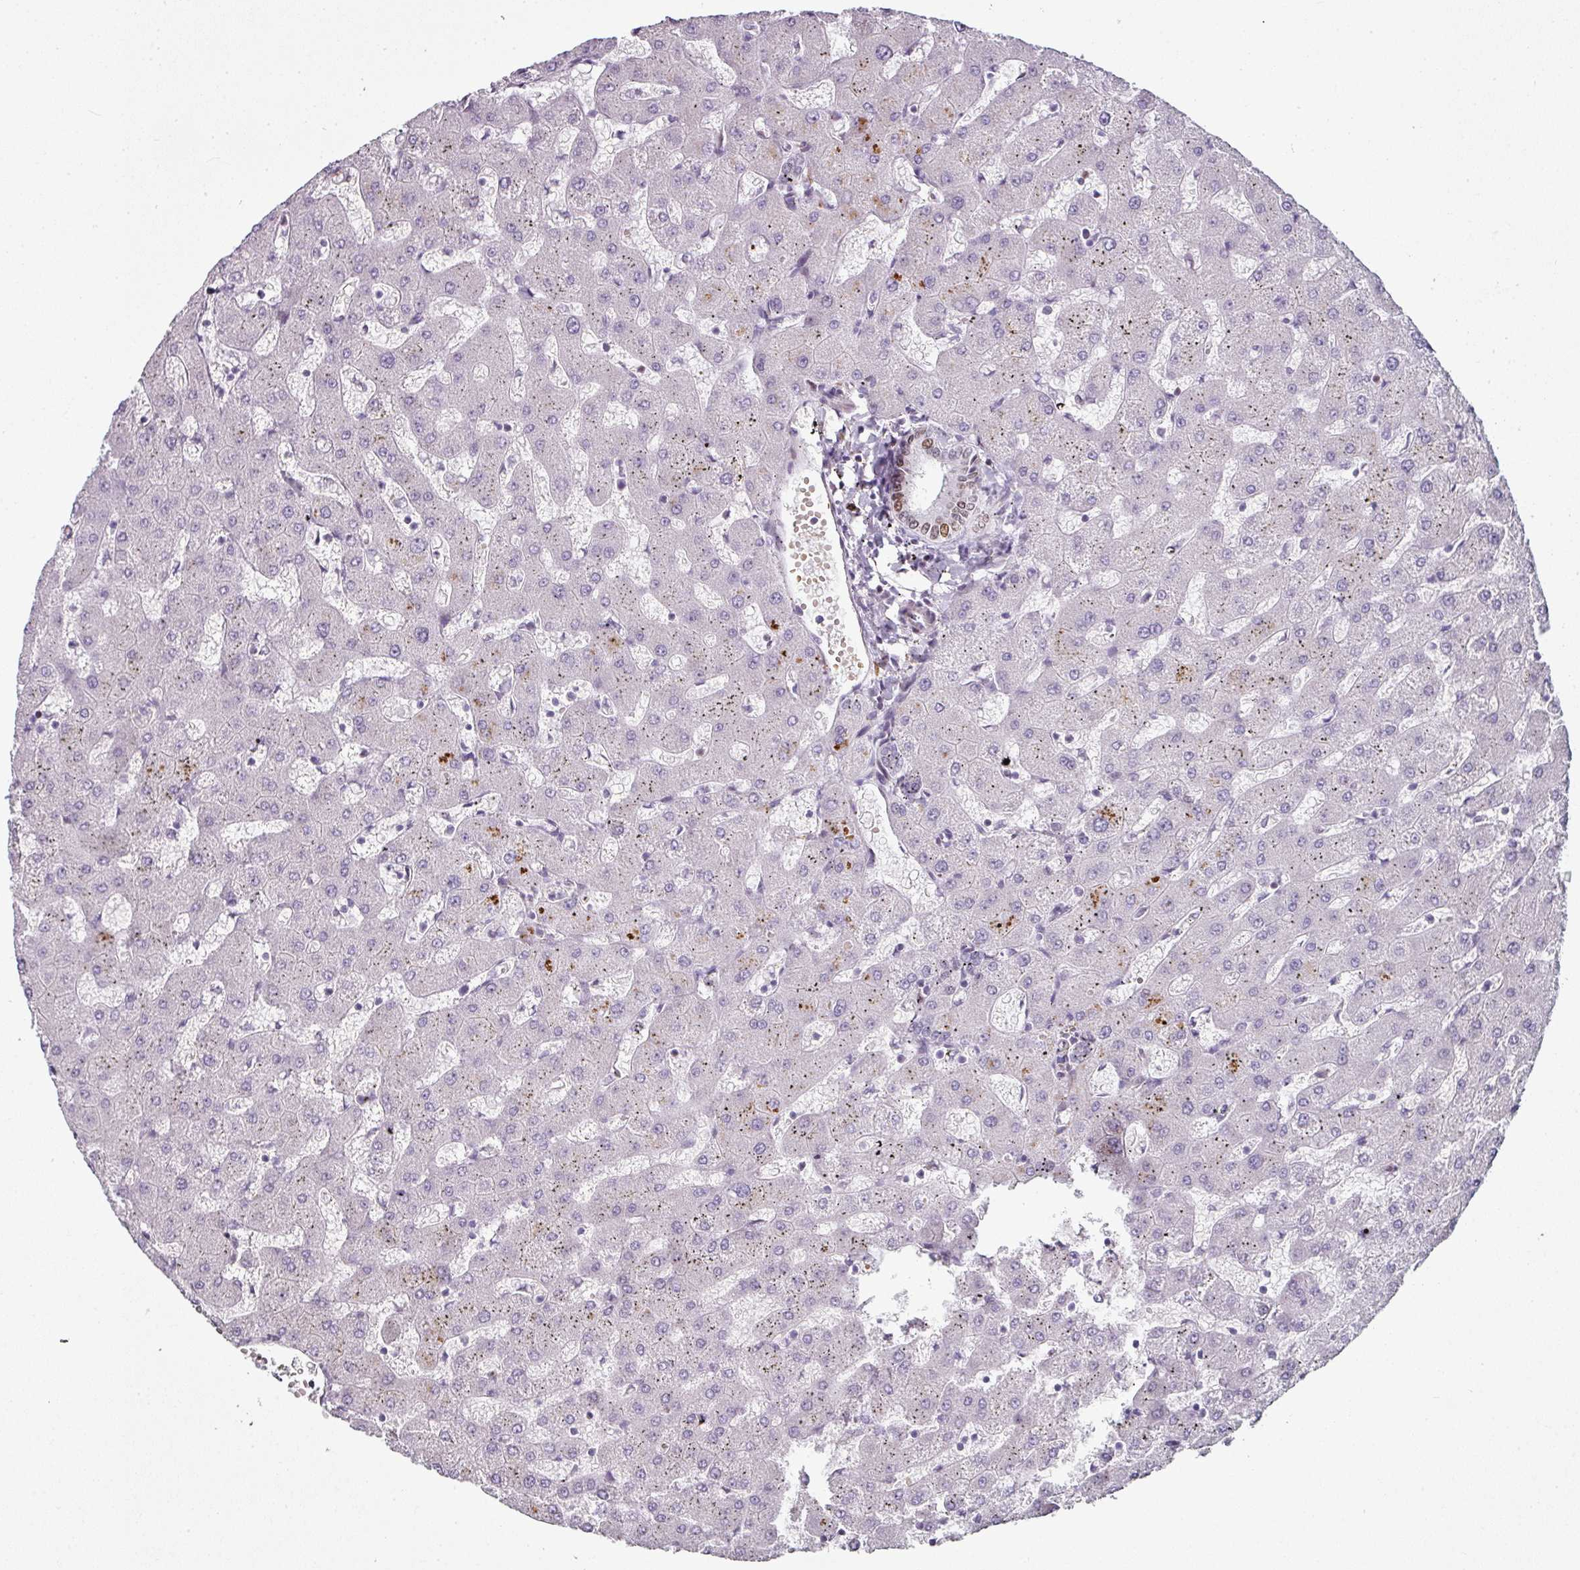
{"staining": {"intensity": "negative", "quantity": "none", "location": "none"}, "tissue": "liver", "cell_type": "Cholangiocytes", "image_type": "normal", "snomed": [{"axis": "morphology", "description": "Normal tissue, NOS"}, {"axis": "topography", "description": "Liver"}], "caption": "DAB immunohistochemical staining of benign liver demonstrates no significant expression in cholangiocytes. Brightfield microscopy of immunohistochemistry (IHC) stained with DAB (brown) and hematoxylin (blue), captured at high magnification.", "gene": "SYT8", "patient": {"sex": "female", "age": 63}}